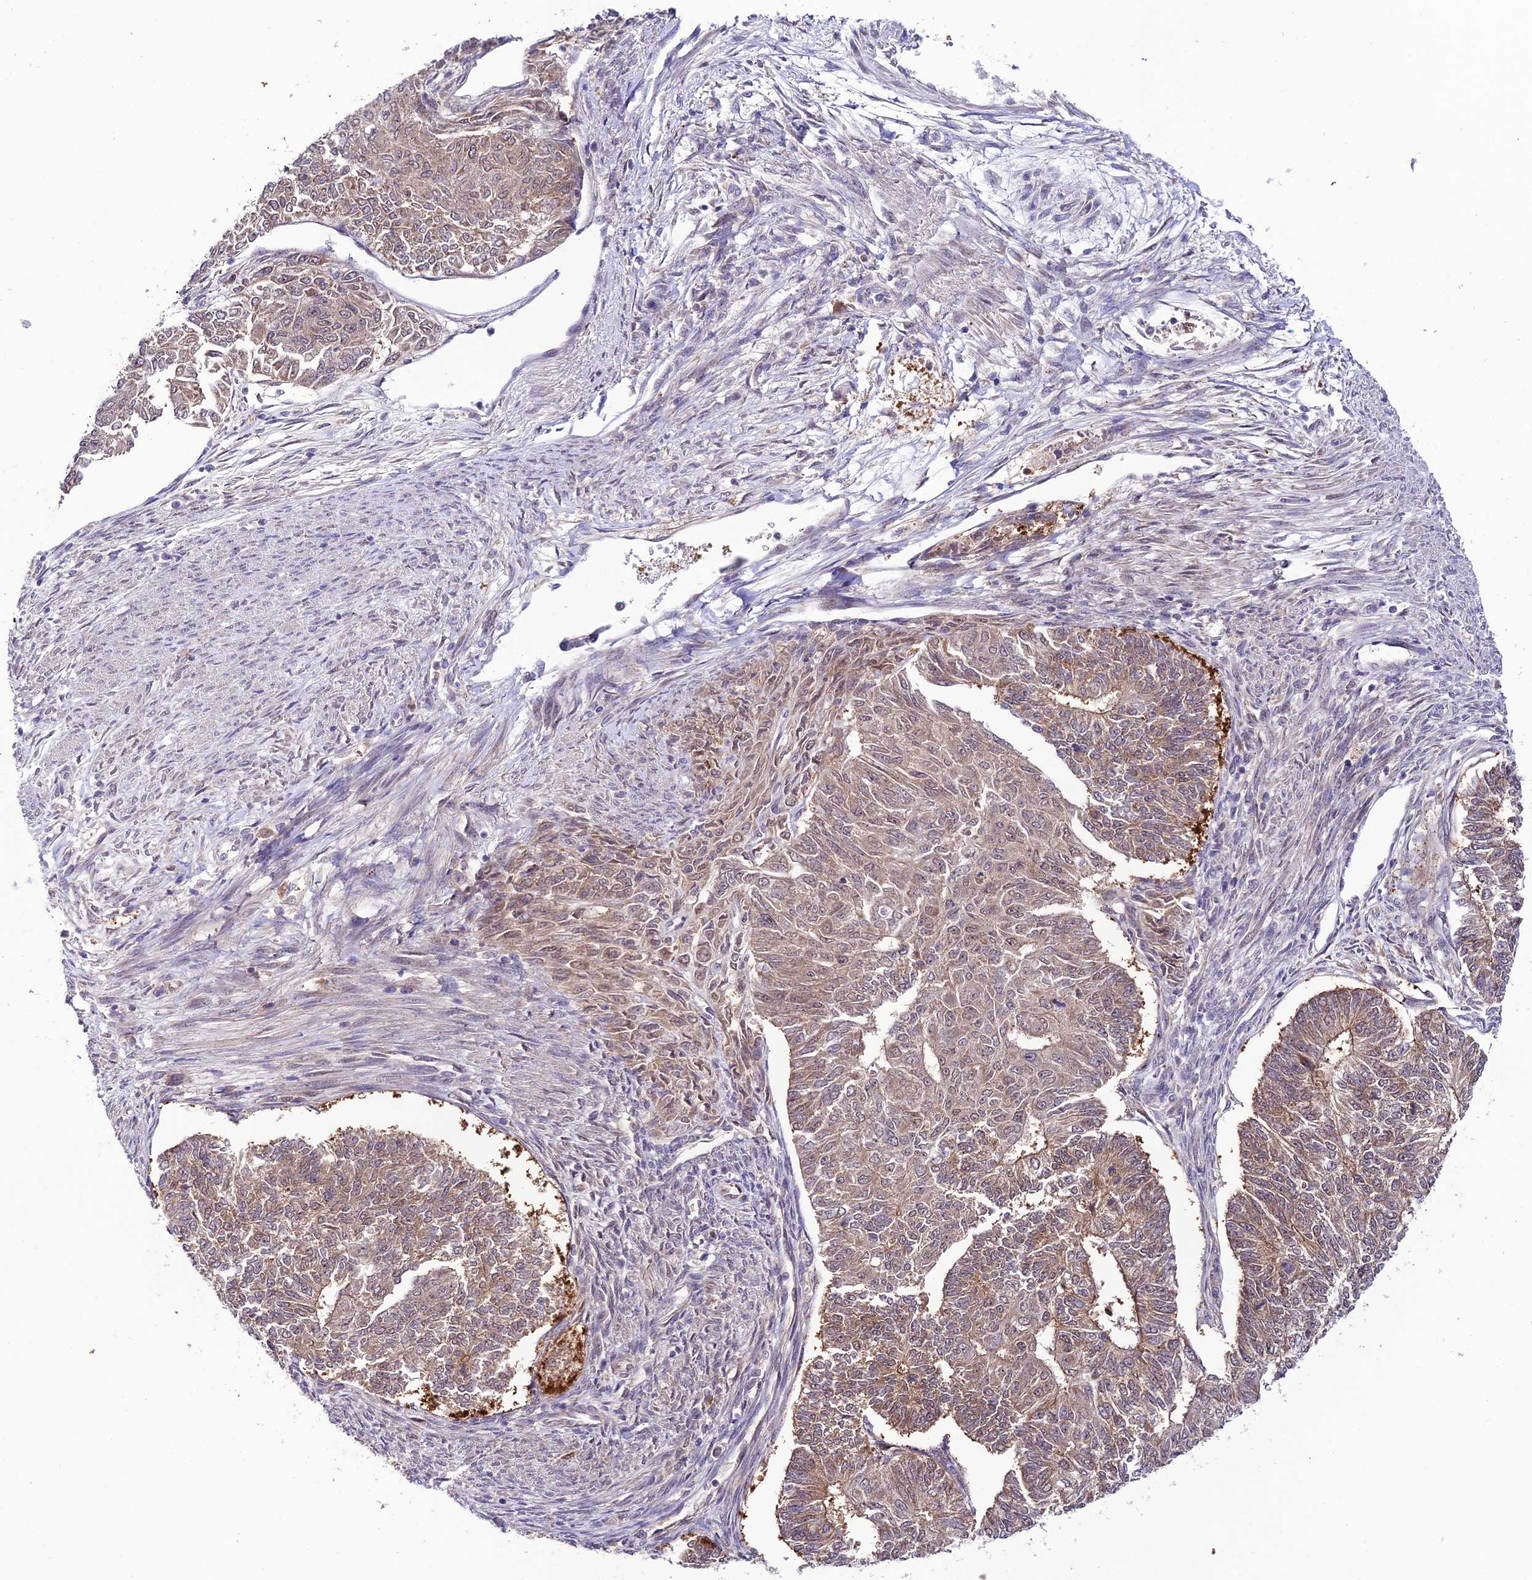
{"staining": {"intensity": "weak", "quantity": ">75%", "location": "cytoplasmic/membranous,nuclear"}, "tissue": "endometrial cancer", "cell_type": "Tumor cells", "image_type": "cancer", "snomed": [{"axis": "morphology", "description": "Adenocarcinoma, NOS"}, {"axis": "topography", "description": "Endometrium"}], "caption": "Protein analysis of endometrial adenocarcinoma tissue shows weak cytoplasmic/membranous and nuclear staining in approximately >75% of tumor cells. (DAB IHC, brown staining for protein, blue staining for nuclei).", "gene": "TRIM40", "patient": {"sex": "female", "age": 32}}